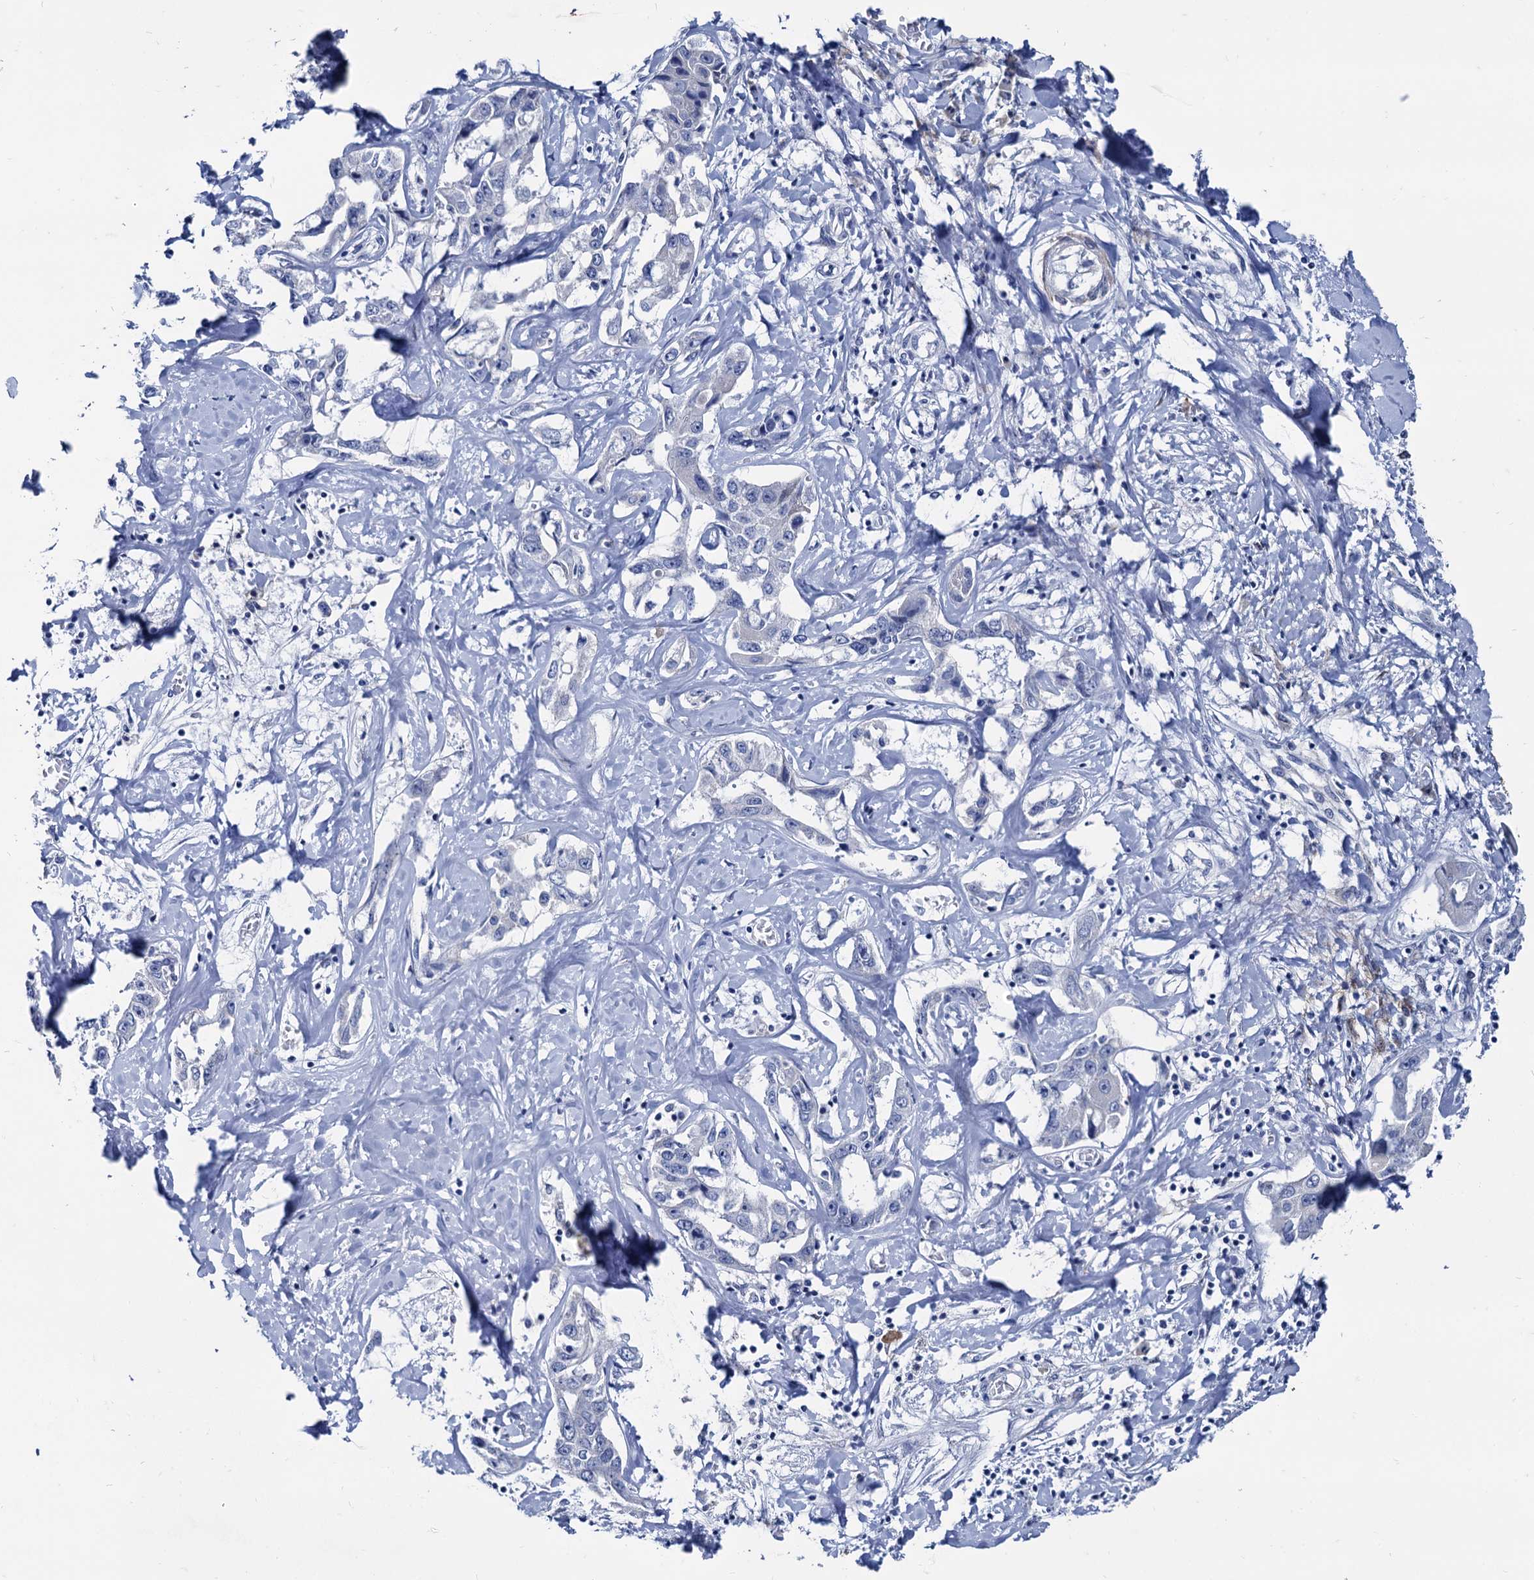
{"staining": {"intensity": "negative", "quantity": "none", "location": "none"}, "tissue": "liver cancer", "cell_type": "Tumor cells", "image_type": "cancer", "snomed": [{"axis": "morphology", "description": "Cholangiocarcinoma"}, {"axis": "topography", "description": "Liver"}], "caption": "A photomicrograph of liver cholangiocarcinoma stained for a protein shows no brown staining in tumor cells.", "gene": "FOXR2", "patient": {"sex": "male", "age": 59}}